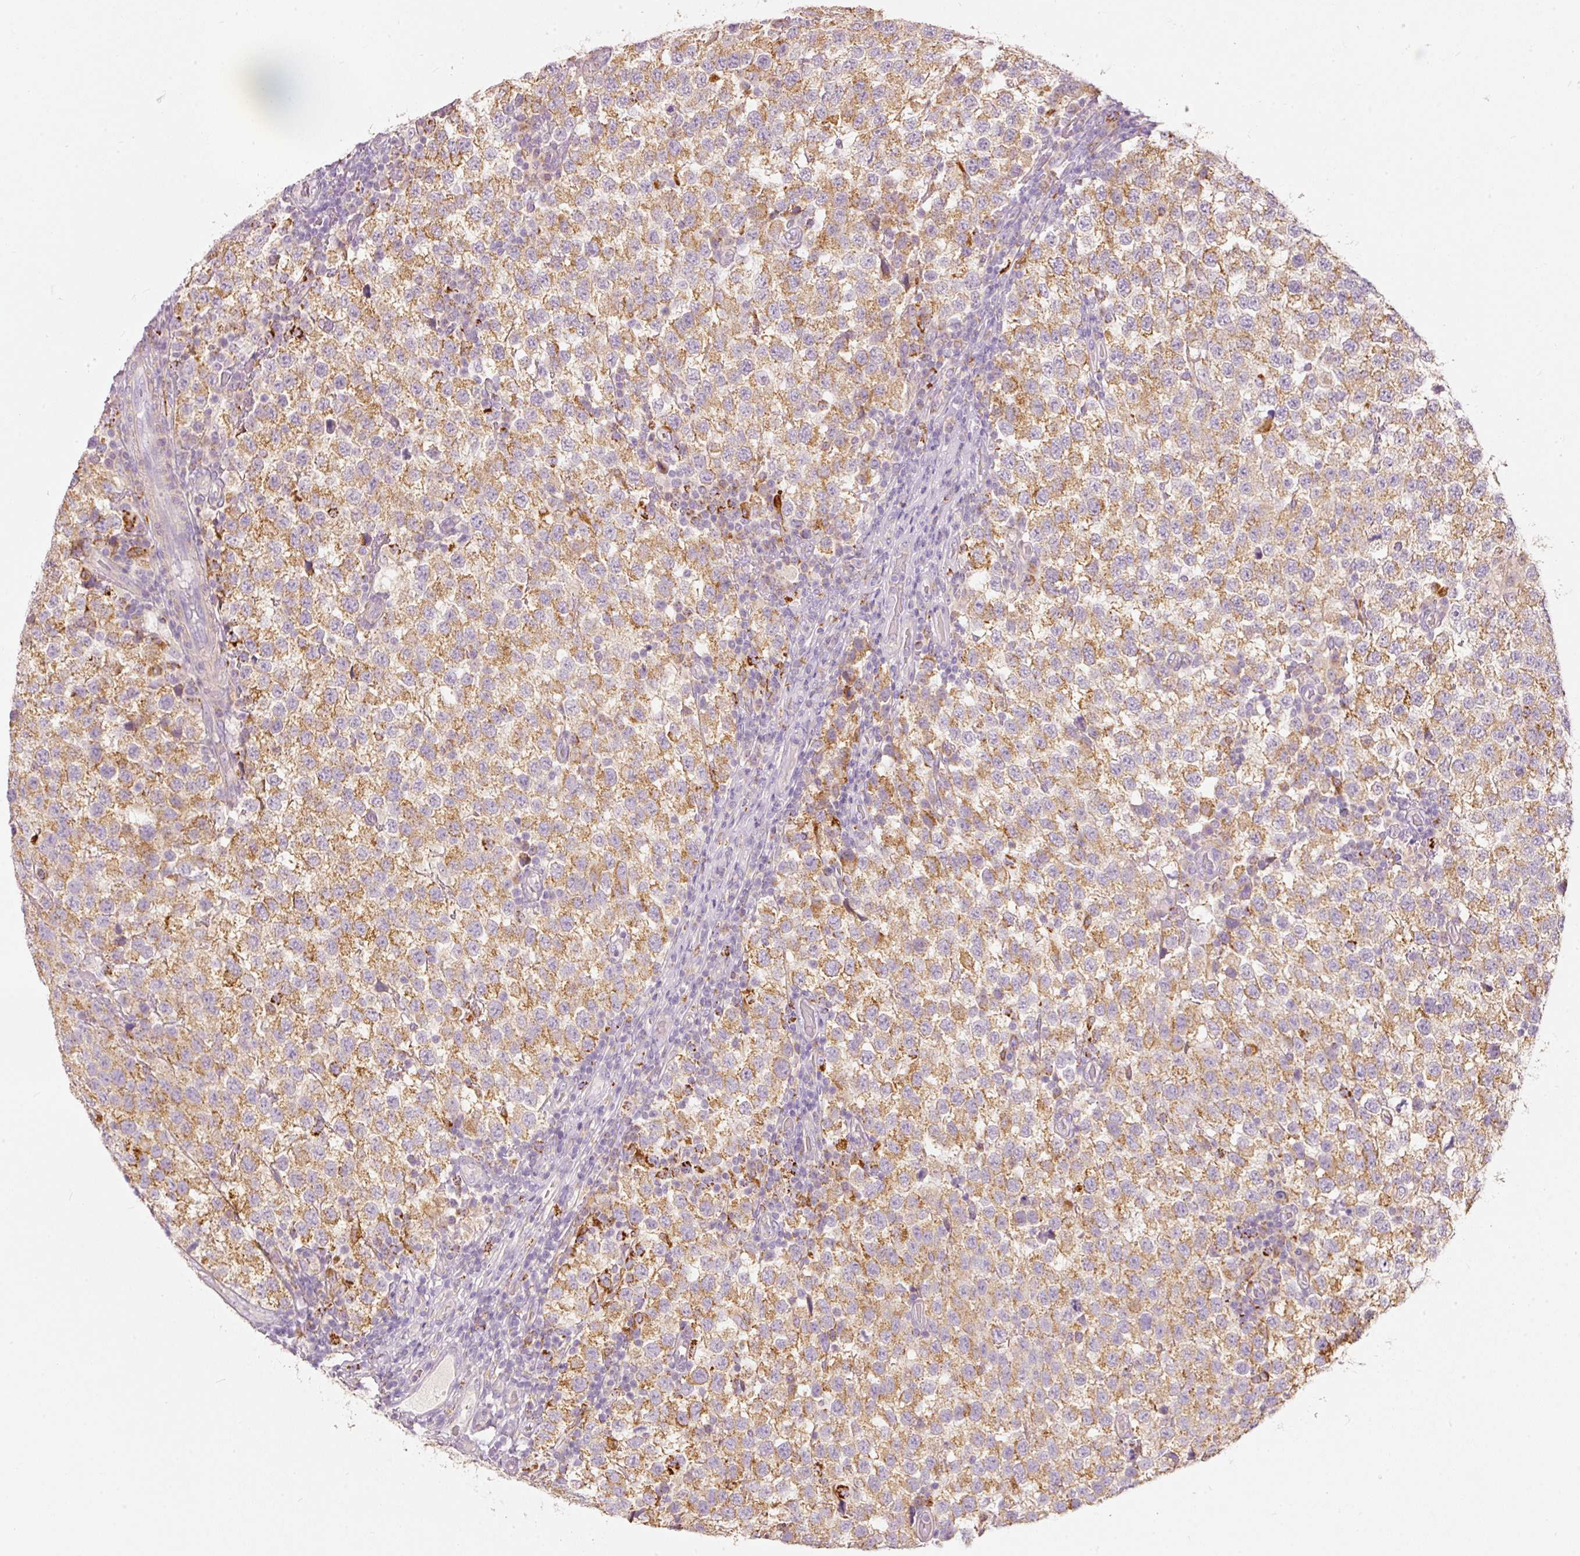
{"staining": {"intensity": "moderate", "quantity": ">75%", "location": "cytoplasmic/membranous"}, "tissue": "testis cancer", "cell_type": "Tumor cells", "image_type": "cancer", "snomed": [{"axis": "morphology", "description": "Seminoma, NOS"}, {"axis": "topography", "description": "Testis"}], "caption": "Moderate cytoplasmic/membranous protein expression is present in about >75% of tumor cells in testis cancer. (DAB (3,3'-diaminobenzidine) IHC, brown staining for protein, blue staining for nuclei).", "gene": "MTHFD2", "patient": {"sex": "male", "age": 34}}